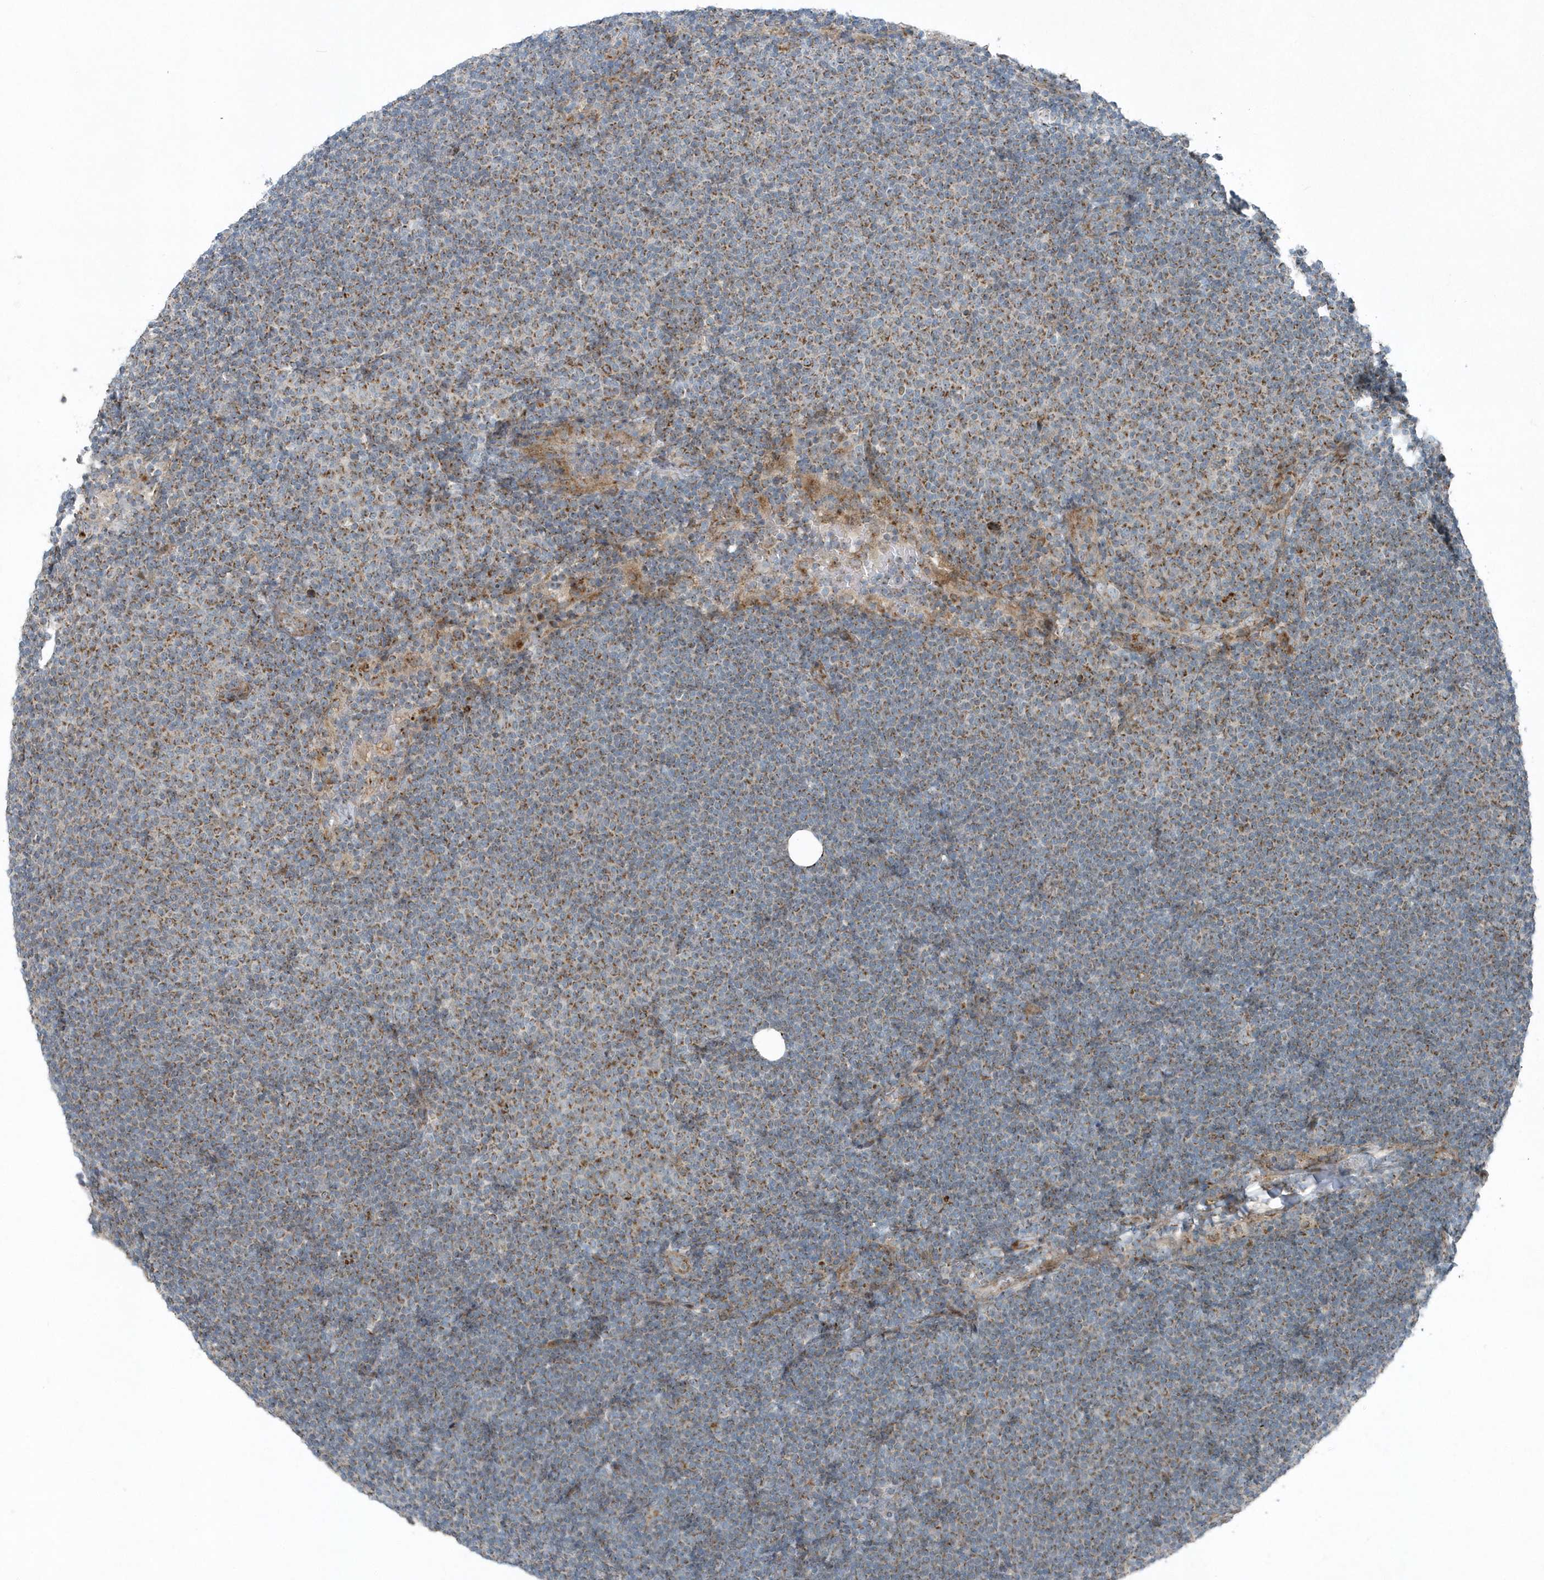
{"staining": {"intensity": "moderate", "quantity": "25%-75%", "location": "cytoplasmic/membranous"}, "tissue": "lymphoma", "cell_type": "Tumor cells", "image_type": "cancer", "snomed": [{"axis": "morphology", "description": "Malignant lymphoma, non-Hodgkin's type, Low grade"}, {"axis": "topography", "description": "Lymph node"}], "caption": "A histopathology image of lymphoma stained for a protein exhibits moderate cytoplasmic/membranous brown staining in tumor cells.", "gene": "GCC2", "patient": {"sex": "female", "age": 53}}